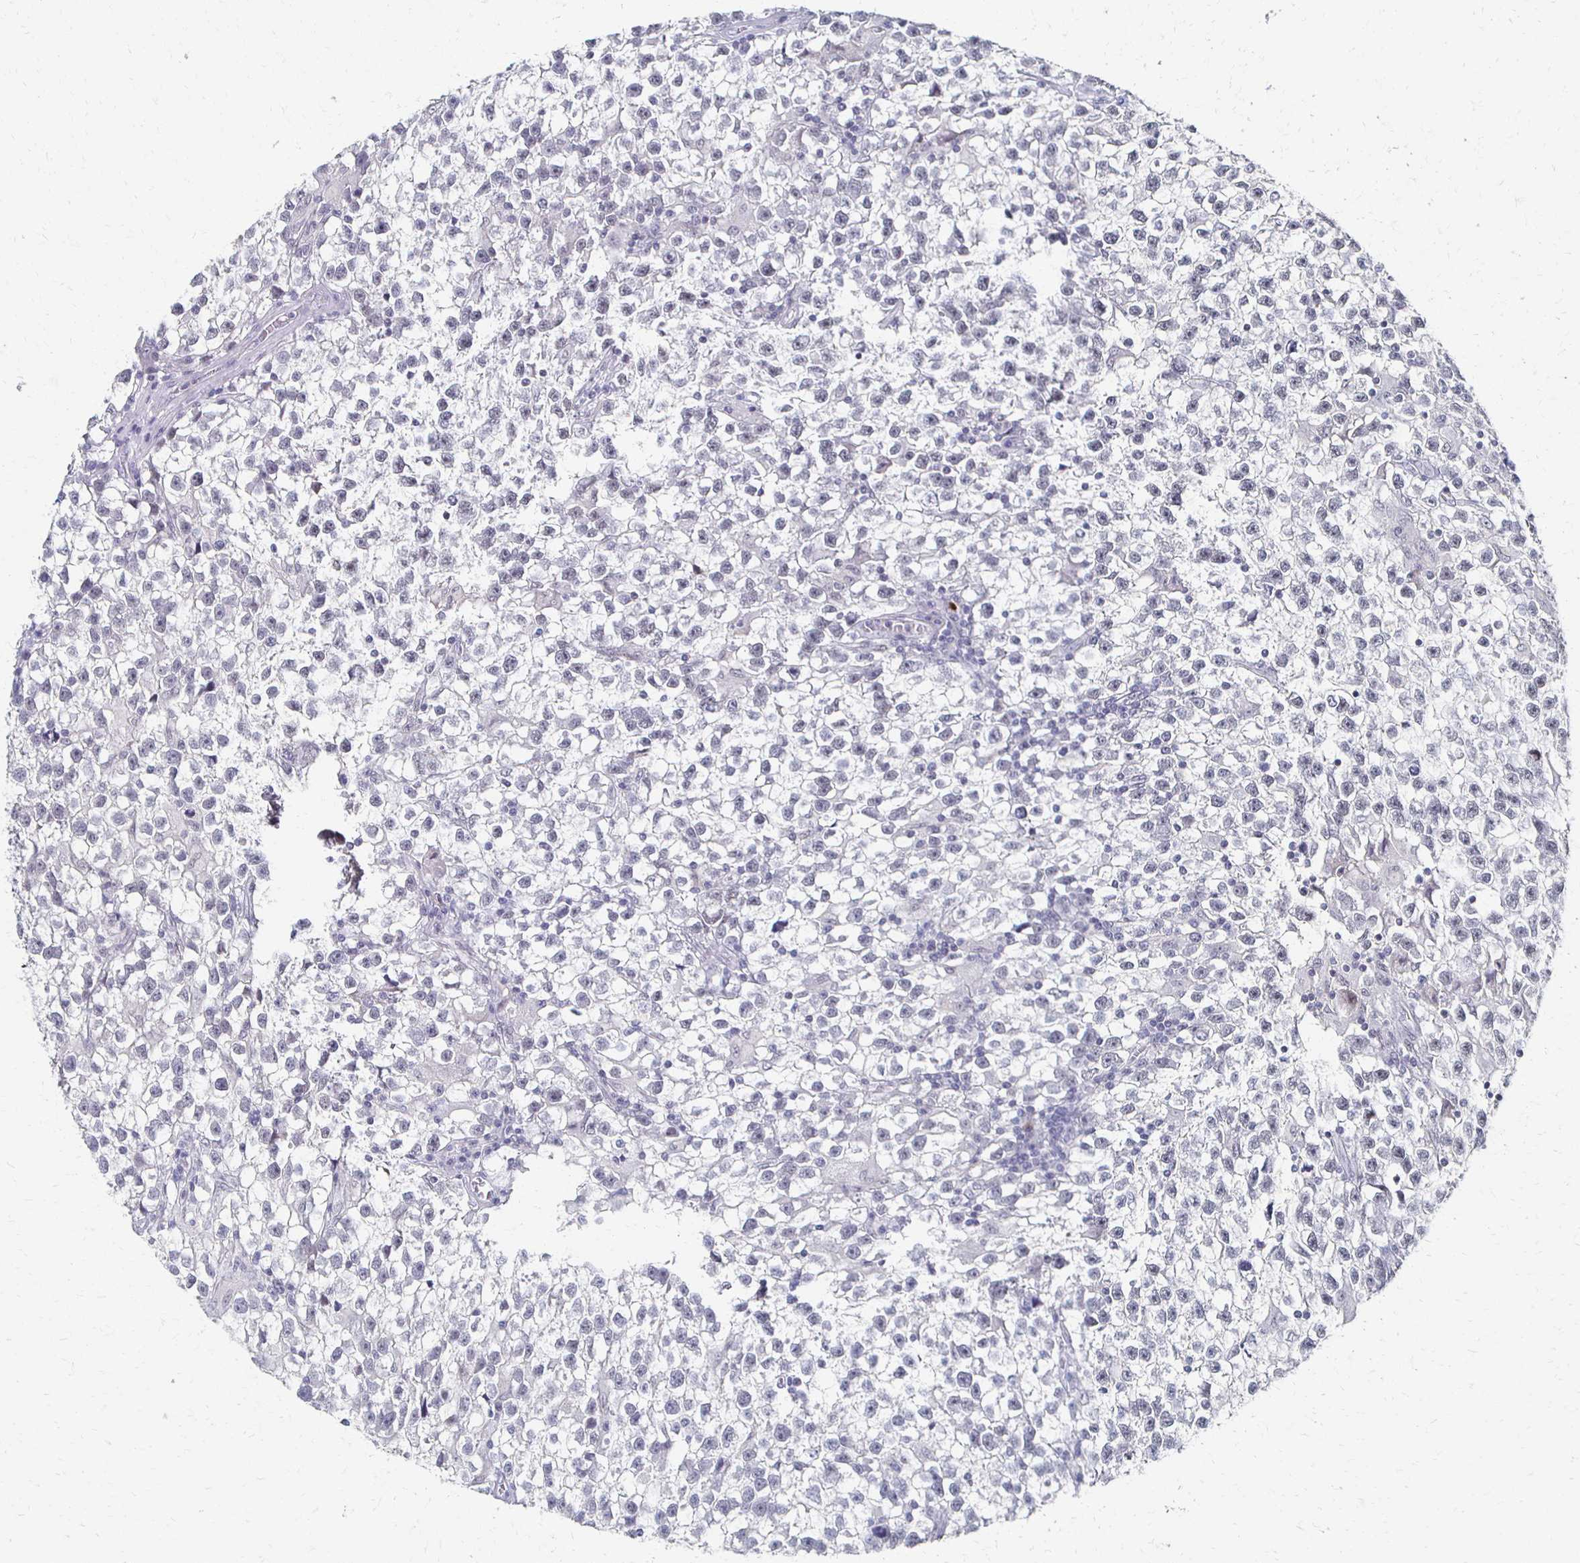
{"staining": {"intensity": "negative", "quantity": "none", "location": "none"}, "tissue": "testis cancer", "cell_type": "Tumor cells", "image_type": "cancer", "snomed": [{"axis": "morphology", "description": "Seminoma, NOS"}, {"axis": "topography", "description": "Testis"}], "caption": "DAB immunohistochemical staining of testis cancer (seminoma) reveals no significant positivity in tumor cells. Brightfield microscopy of immunohistochemistry stained with DAB (3,3'-diaminobenzidine) (brown) and hematoxylin (blue), captured at high magnification.", "gene": "CXCR2", "patient": {"sex": "male", "age": 31}}